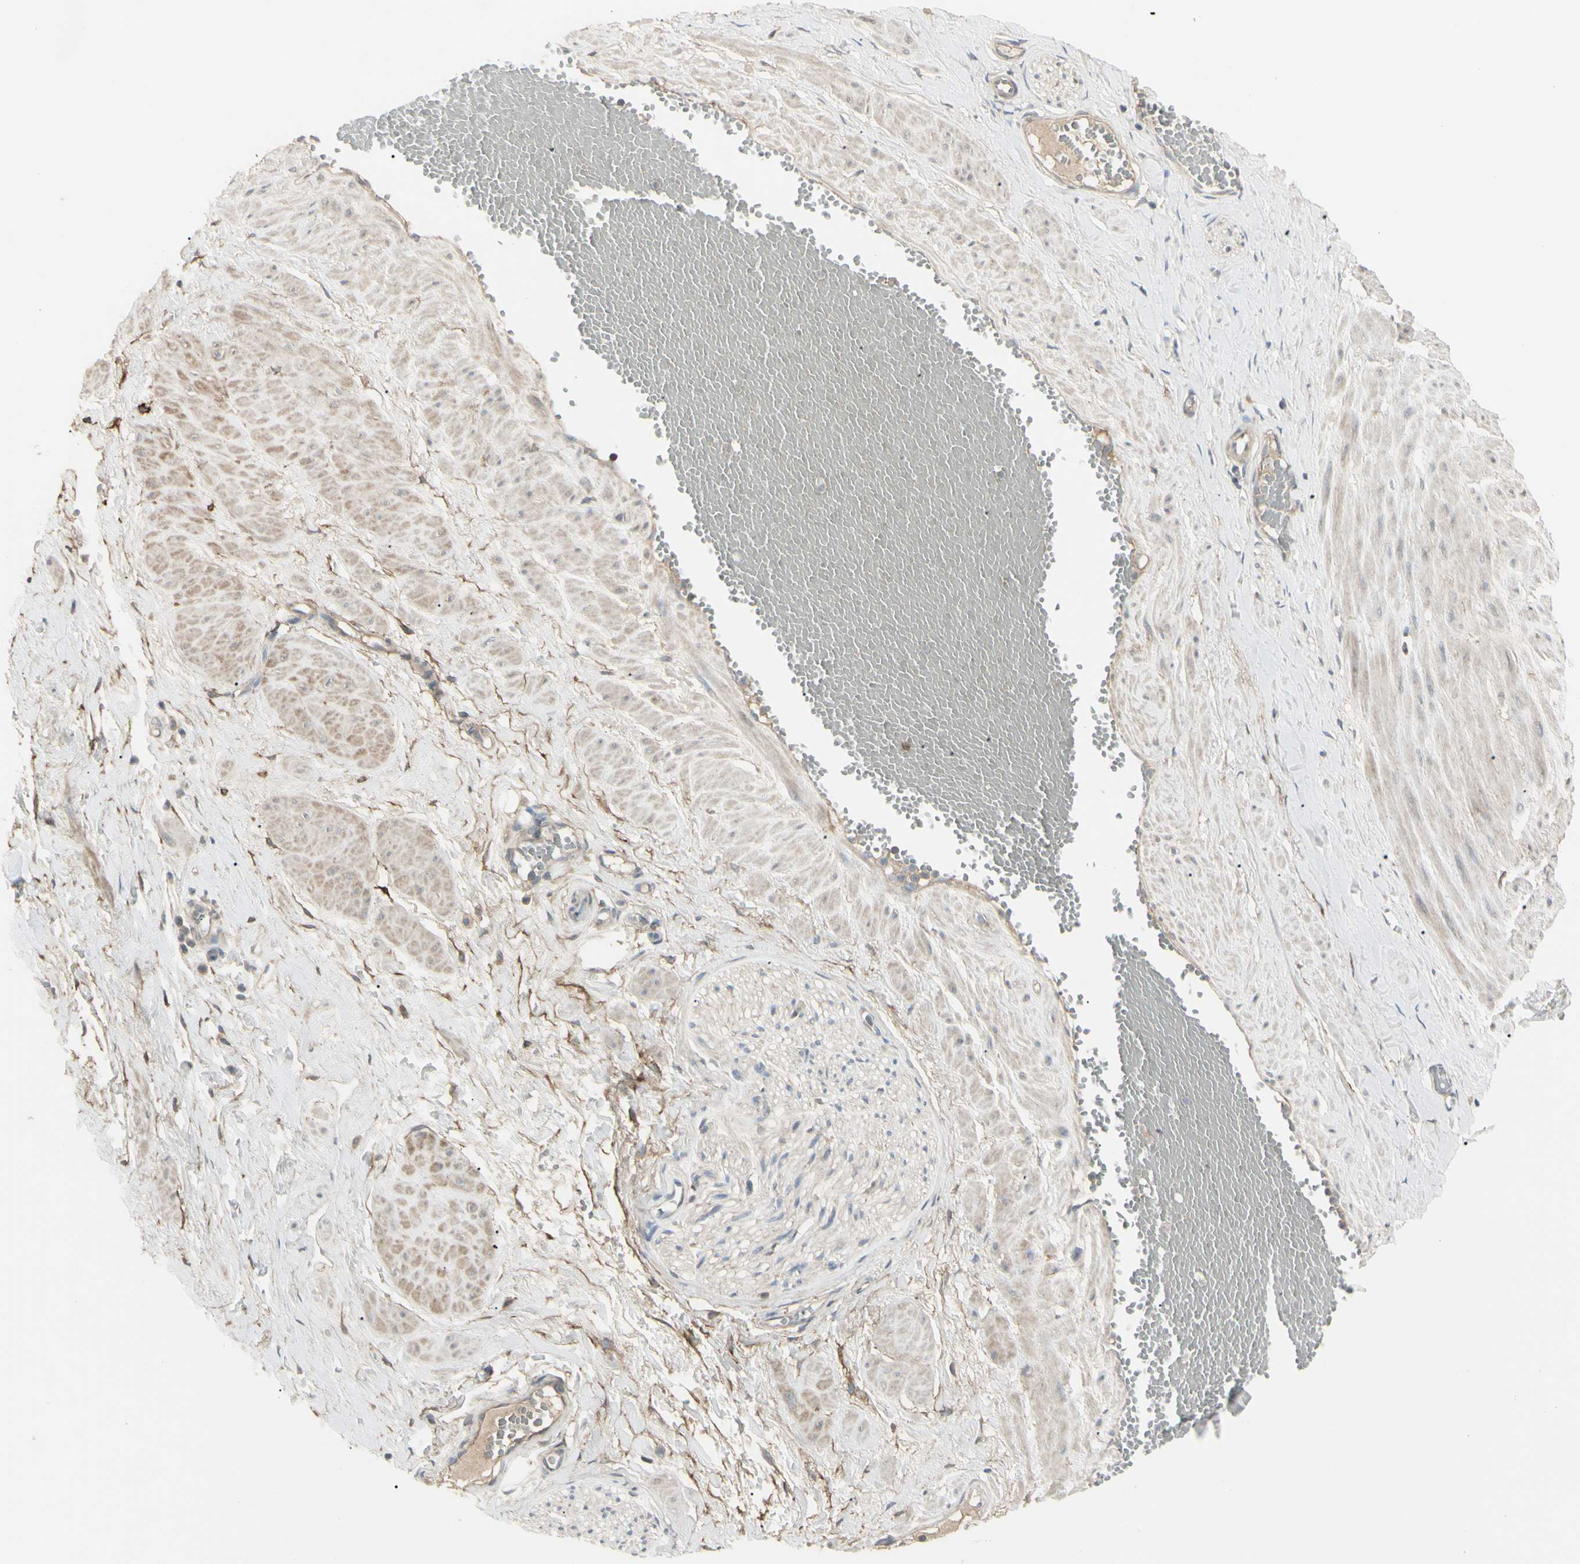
{"staining": {"intensity": "weak", "quantity": ">75%", "location": "cytoplasmic/membranous"}, "tissue": "adipose tissue", "cell_type": "Adipocytes", "image_type": "normal", "snomed": [{"axis": "morphology", "description": "Normal tissue, NOS"}, {"axis": "topography", "description": "Soft tissue"}, {"axis": "topography", "description": "Vascular tissue"}], "caption": "This micrograph exhibits immunohistochemistry (IHC) staining of normal adipose tissue, with low weak cytoplasmic/membranous positivity in about >75% of adipocytes.", "gene": "CD276", "patient": {"sex": "female", "age": 35}}